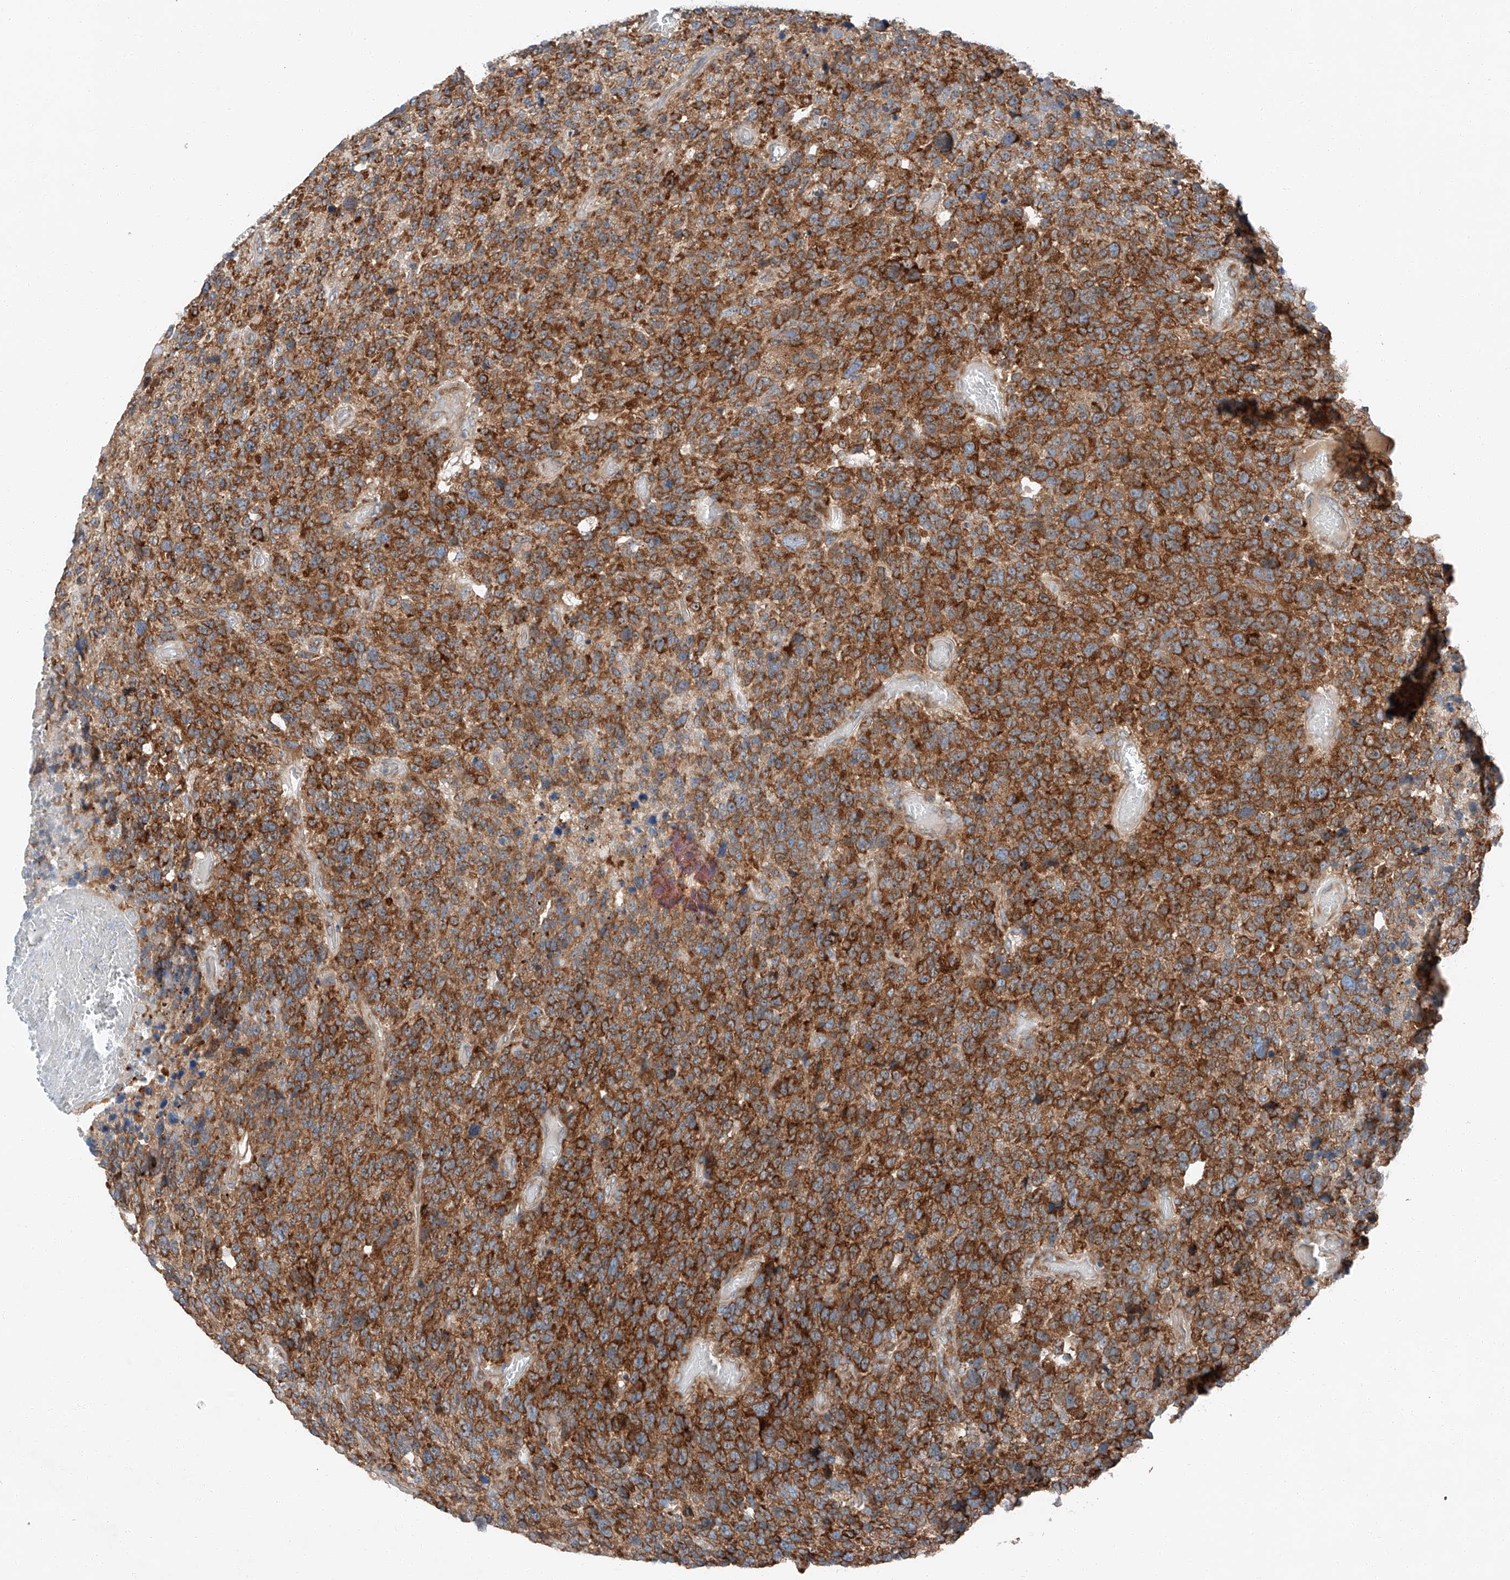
{"staining": {"intensity": "strong", "quantity": ">75%", "location": "cytoplasmic/membranous"}, "tissue": "glioma", "cell_type": "Tumor cells", "image_type": "cancer", "snomed": [{"axis": "morphology", "description": "Glioma, malignant, High grade"}, {"axis": "topography", "description": "Brain"}], "caption": "Immunohistochemistry (IHC) micrograph of high-grade glioma (malignant) stained for a protein (brown), which exhibits high levels of strong cytoplasmic/membranous expression in approximately >75% of tumor cells.", "gene": "ZC3H15", "patient": {"sex": "male", "age": 69}}